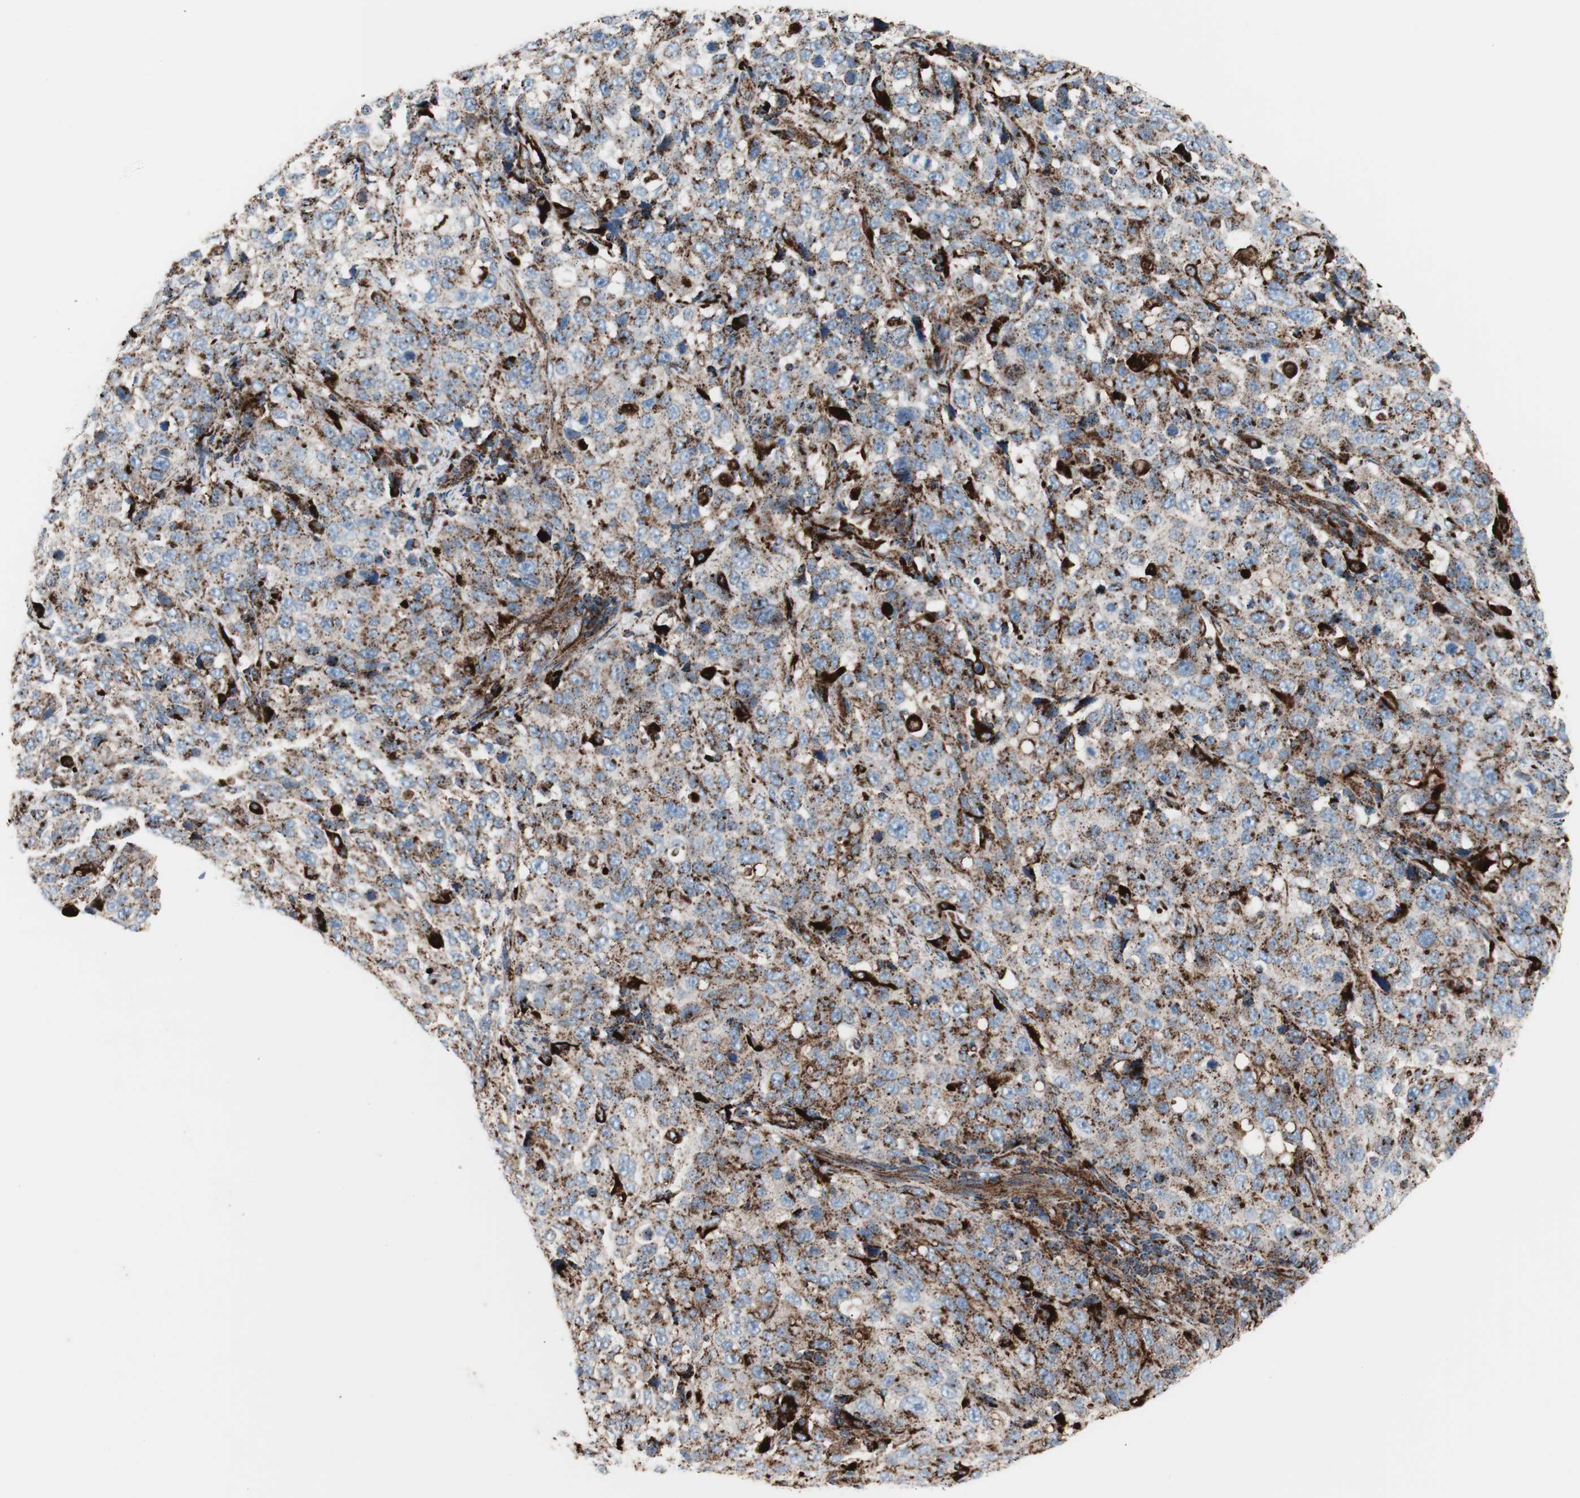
{"staining": {"intensity": "strong", "quantity": ">75%", "location": "cytoplasmic/membranous"}, "tissue": "stomach cancer", "cell_type": "Tumor cells", "image_type": "cancer", "snomed": [{"axis": "morphology", "description": "Normal tissue, NOS"}, {"axis": "morphology", "description": "Adenocarcinoma, NOS"}, {"axis": "topography", "description": "Stomach"}], "caption": "Stomach cancer stained with DAB immunohistochemistry demonstrates high levels of strong cytoplasmic/membranous staining in about >75% of tumor cells.", "gene": "LAMP1", "patient": {"sex": "male", "age": 48}}